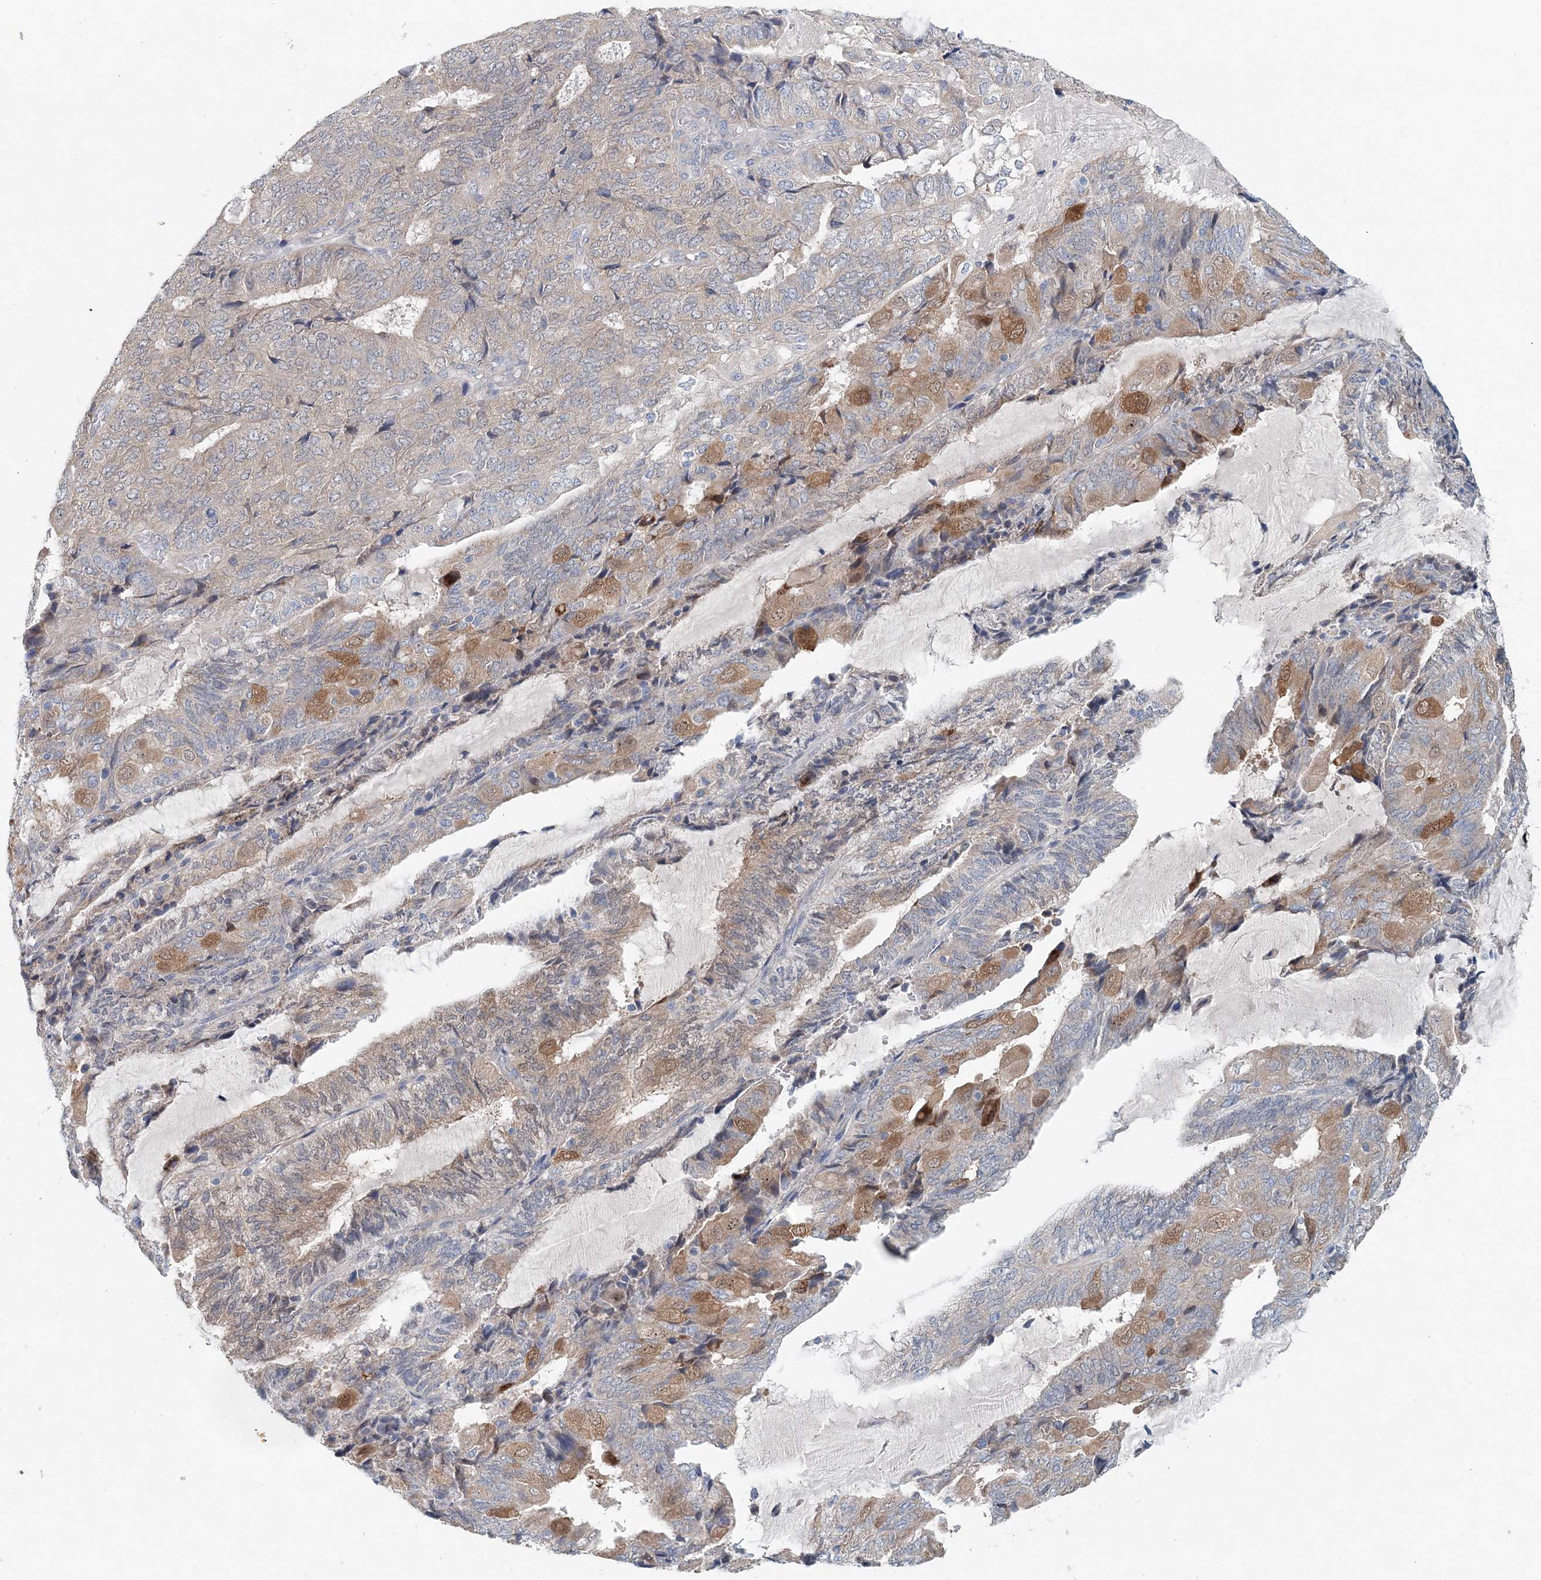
{"staining": {"intensity": "moderate", "quantity": "<25%", "location": "cytoplasmic/membranous"}, "tissue": "endometrial cancer", "cell_type": "Tumor cells", "image_type": "cancer", "snomed": [{"axis": "morphology", "description": "Adenocarcinoma, NOS"}, {"axis": "topography", "description": "Endometrium"}], "caption": "IHC photomicrograph of neoplastic tissue: human adenocarcinoma (endometrial) stained using immunohistochemistry (IHC) displays low levels of moderate protein expression localized specifically in the cytoplasmic/membranous of tumor cells, appearing as a cytoplasmic/membranous brown color.", "gene": "PFN2", "patient": {"sex": "female", "age": 81}}